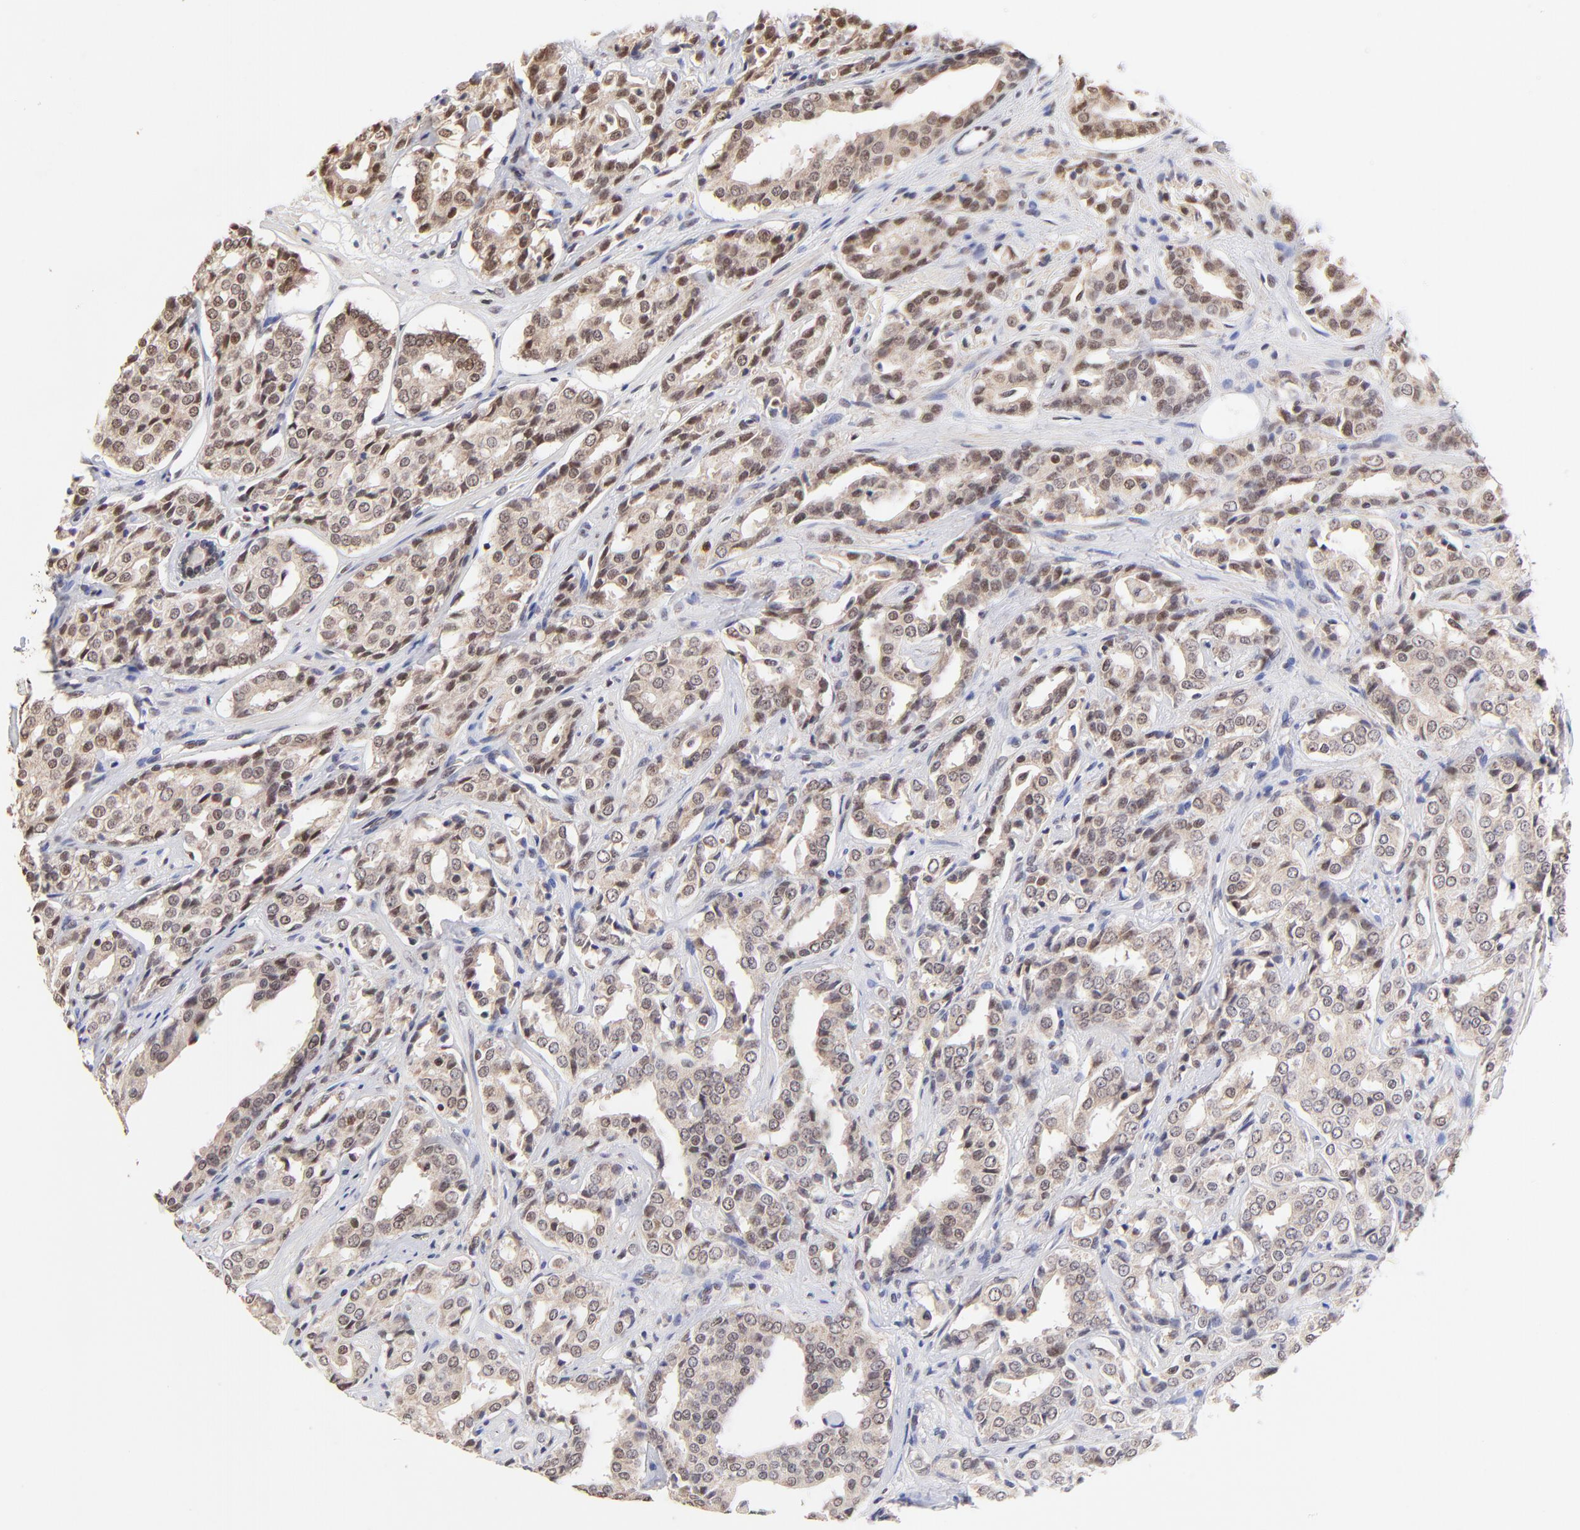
{"staining": {"intensity": "weak", "quantity": ">75%", "location": "cytoplasmic/membranous,nuclear"}, "tissue": "prostate cancer", "cell_type": "Tumor cells", "image_type": "cancer", "snomed": [{"axis": "morphology", "description": "Adenocarcinoma, Medium grade"}, {"axis": "topography", "description": "Prostate"}], "caption": "The image displays immunohistochemical staining of prostate cancer (adenocarcinoma (medium-grade)). There is weak cytoplasmic/membranous and nuclear positivity is identified in about >75% of tumor cells.", "gene": "ZNF670", "patient": {"sex": "male", "age": 60}}